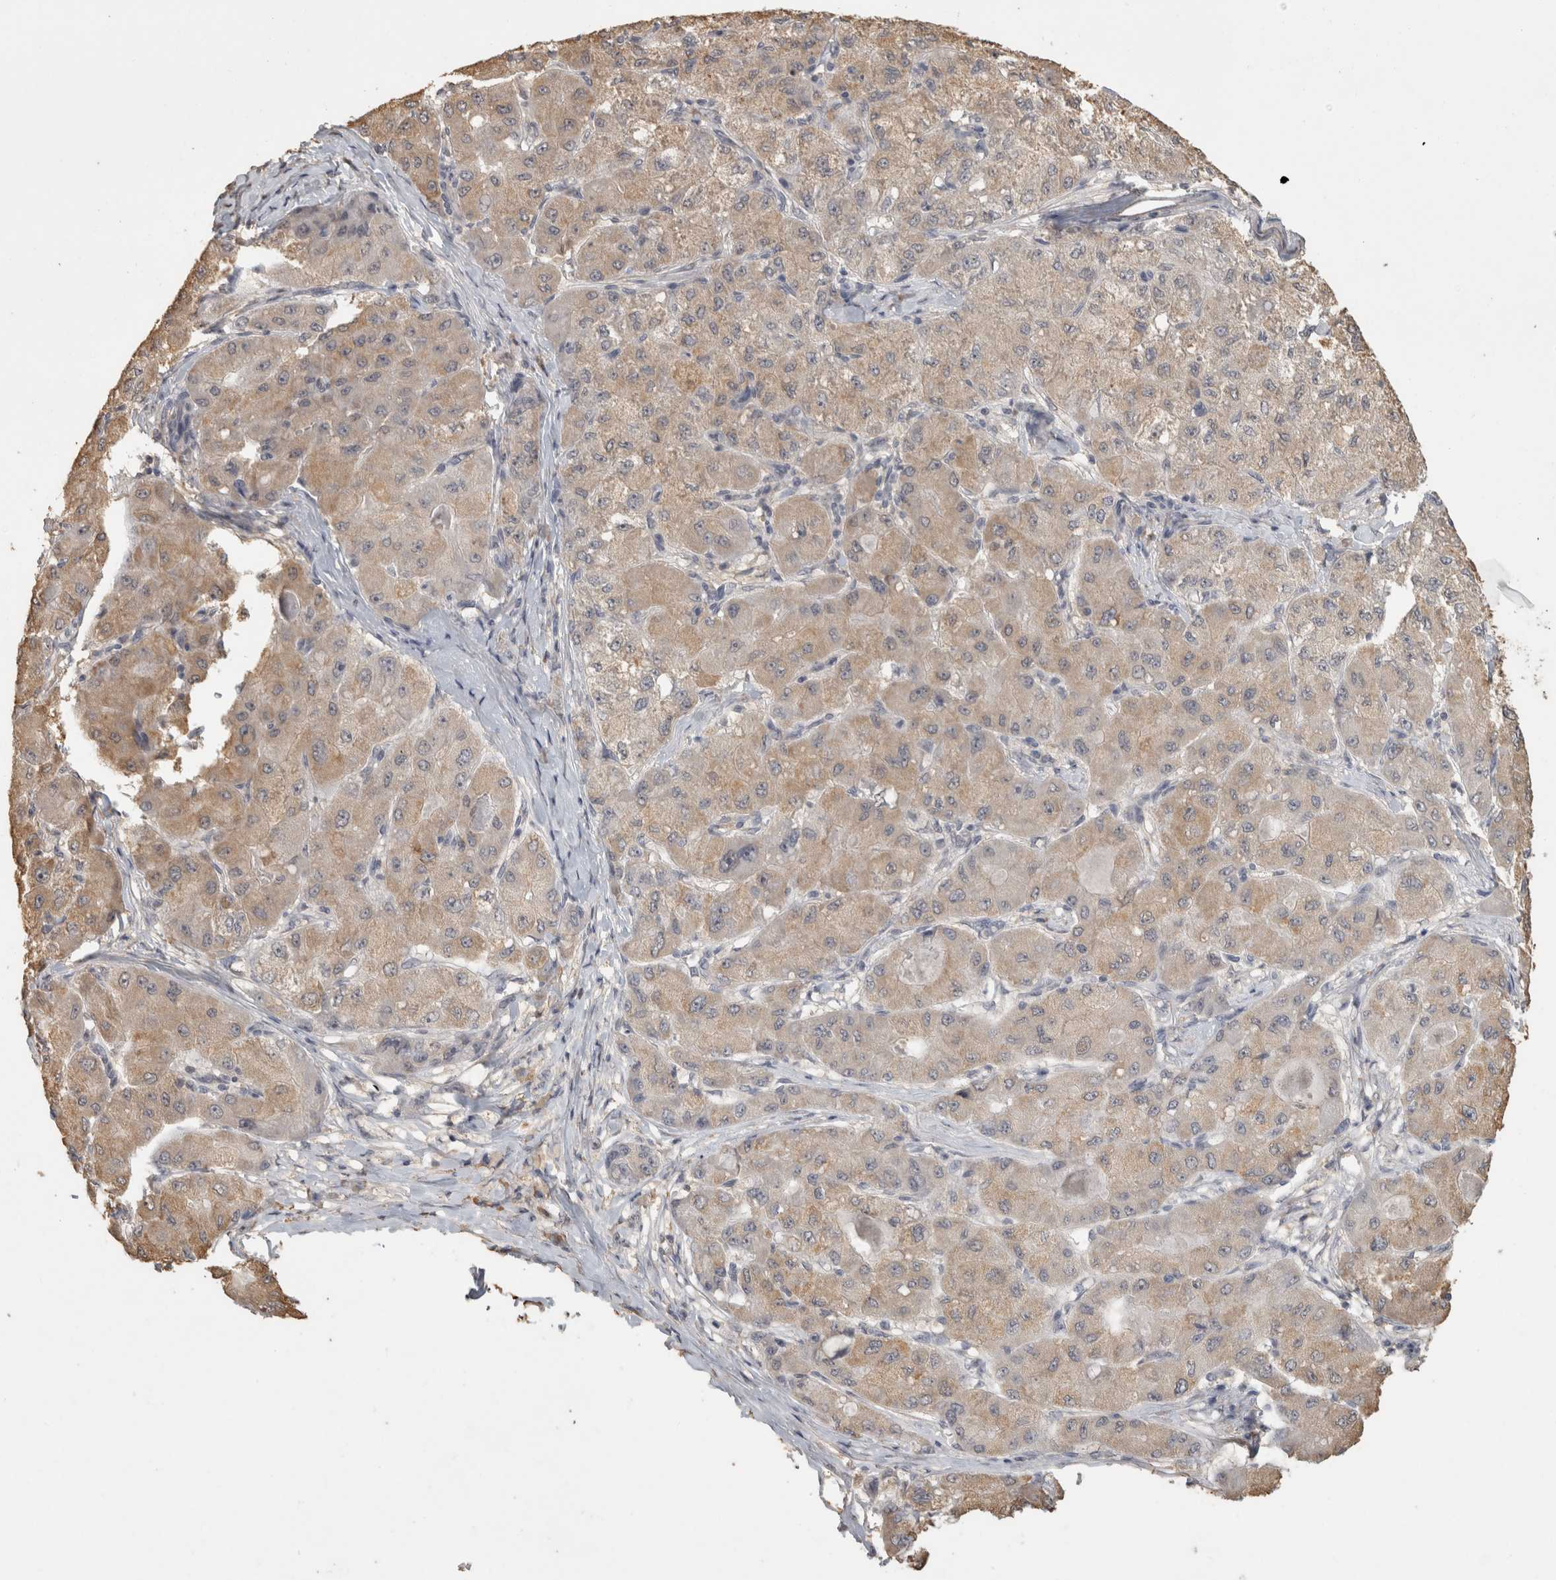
{"staining": {"intensity": "weak", "quantity": ">75%", "location": "cytoplasmic/membranous"}, "tissue": "liver cancer", "cell_type": "Tumor cells", "image_type": "cancer", "snomed": [{"axis": "morphology", "description": "Carcinoma, Hepatocellular, NOS"}, {"axis": "topography", "description": "Liver"}], "caption": "Human hepatocellular carcinoma (liver) stained for a protein (brown) displays weak cytoplasmic/membranous positive positivity in about >75% of tumor cells.", "gene": "REPS2", "patient": {"sex": "male", "age": 80}}